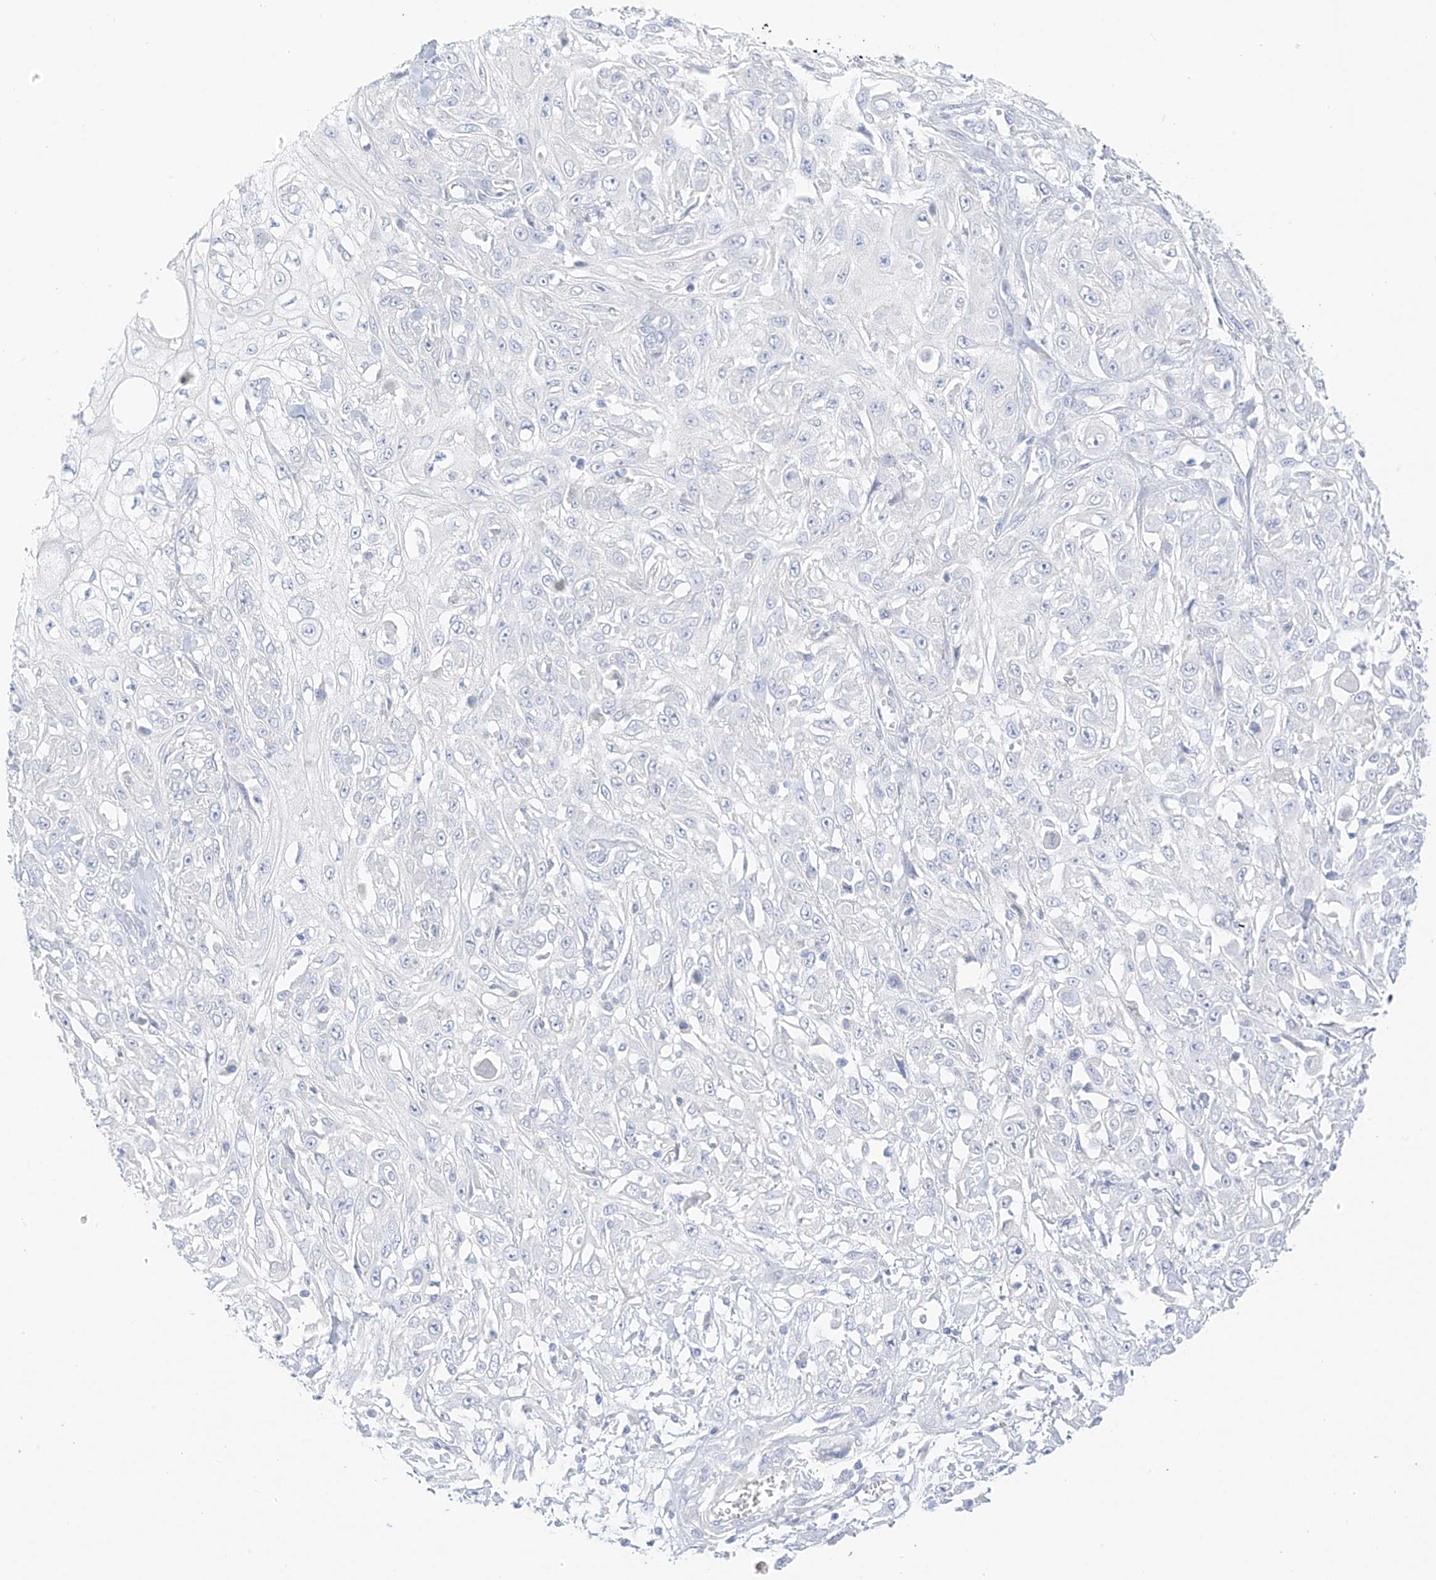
{"staining": {"intensity": "negative", "quantity": "none", "location": "none"}, "tissue": "skin cancer", "cell_type": "Tumor cells", "image_type": "cancer", "snomed": [{"axis": "morphology", "description": "Squamous cell carcinoma, NOS"}, {"axis": "morphology", "description": "Squamous cell carcinoma, metastatic, NOS"}, {"axis": "topography", "description": "Skin"}, {"axis": "topography", "description": "Lymph node"}], "caption": "An immunohistochemistry photomicrograph of squamous cell carcinoma (skin) is shown. There is no staining in tumor cells of squamous cell carcinoma (skin).", "gene": "ST3GAL5", "patient": {"sex": "male", "age": 75}}